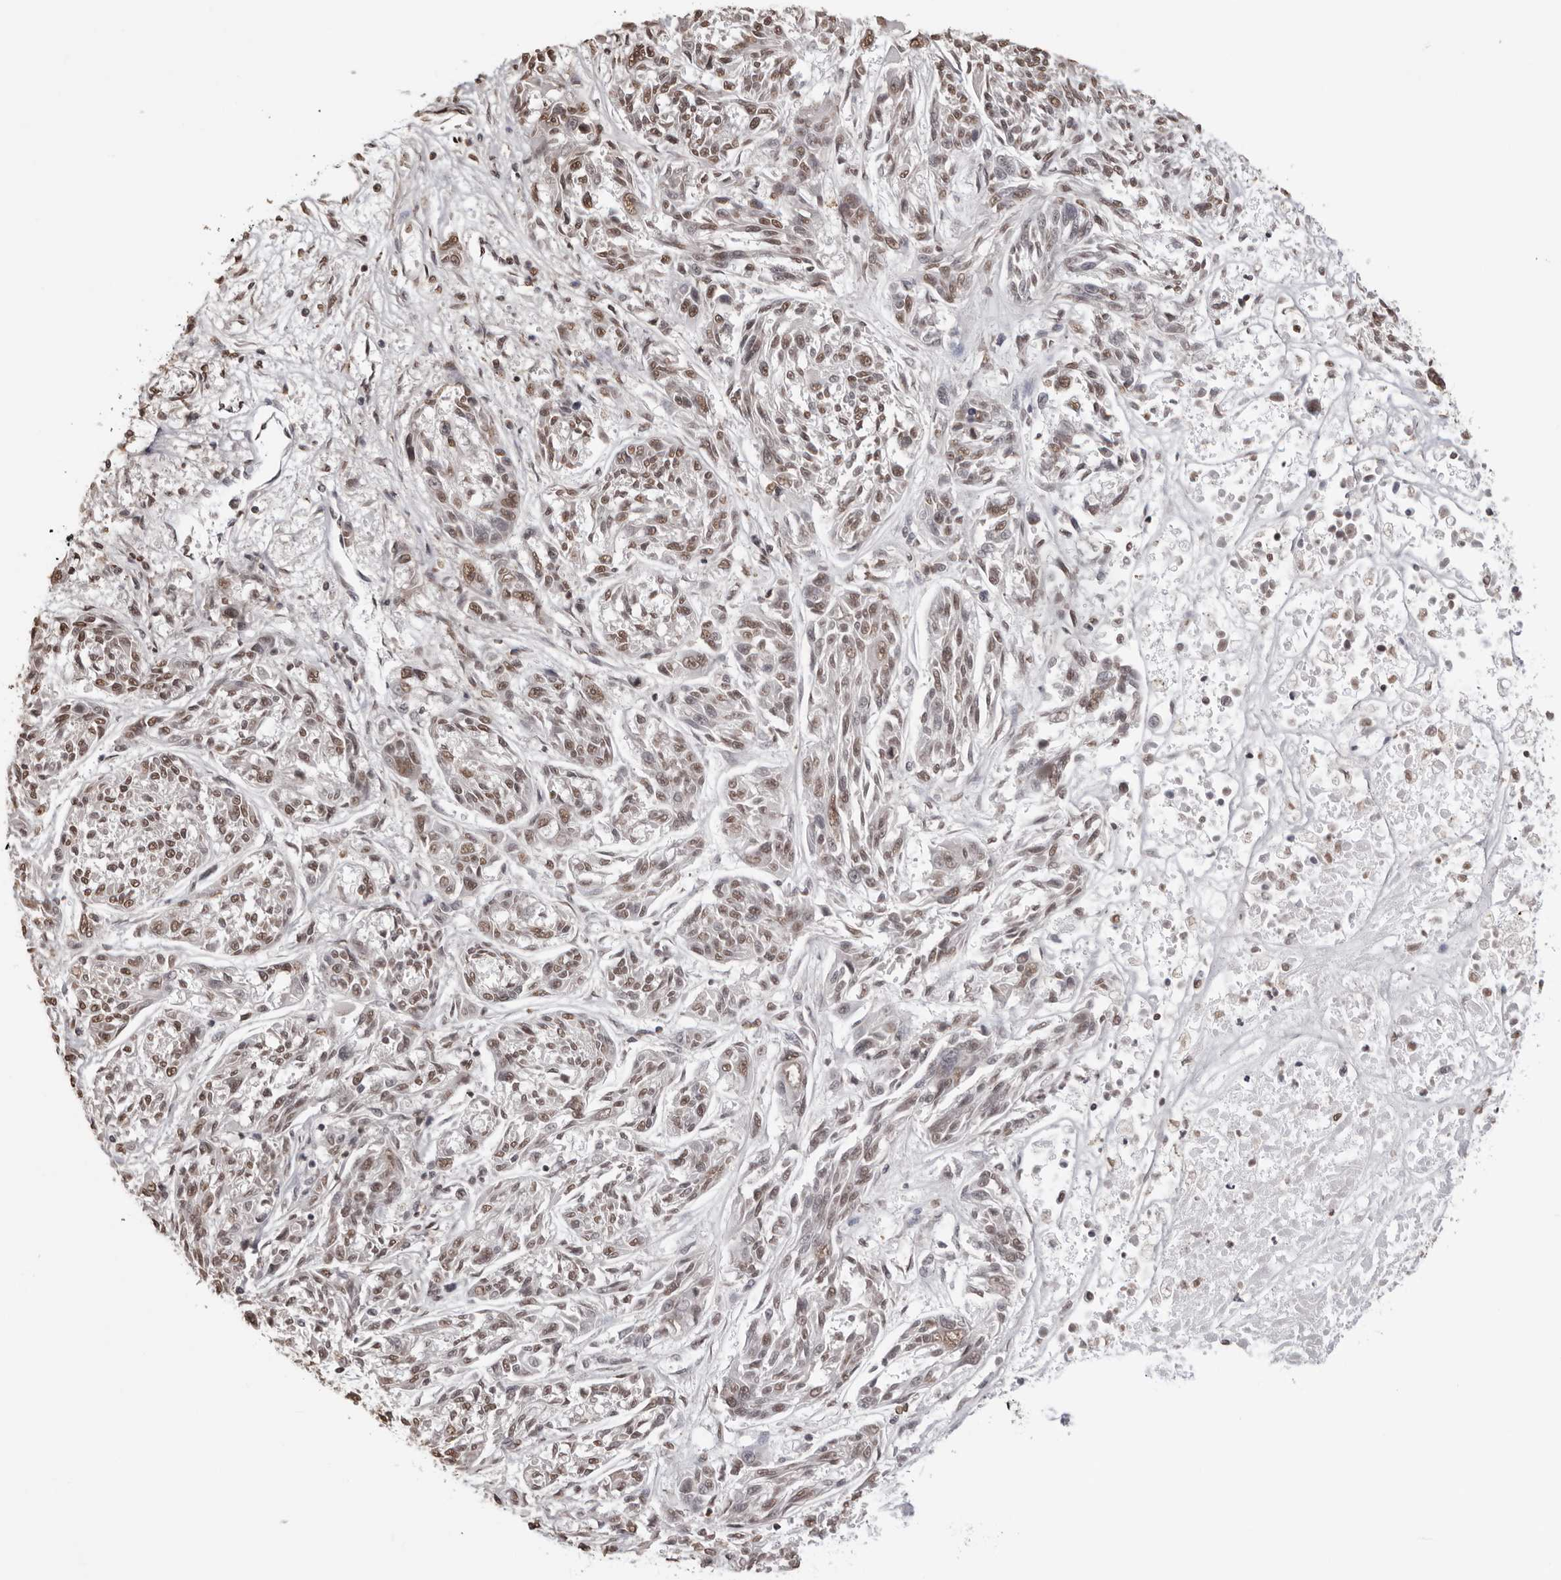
{"staining": {"intensity": "moderate", "quantity": ">75%", "location": "nuclear"}, "tissue": "melanoma", "cell_type": "Tumor cells", "image_type": "cancer", "snomed": [{"axis": "morphology", "description": "Malignant melanoma, NOS"}, {"axis": "topography", "description": "Skin"}], "caption": "The micrograph shows staining of malignant melanoma, revealing moderate nuclear protein staining (brown color) within tumor cells. The staining was performed using DAB, with brown indicating positive protein expression. Nuclei are stained blue with hematoxylin.", "gene": "OLIG3", "patient": {"sex": "male", "age": 53}}